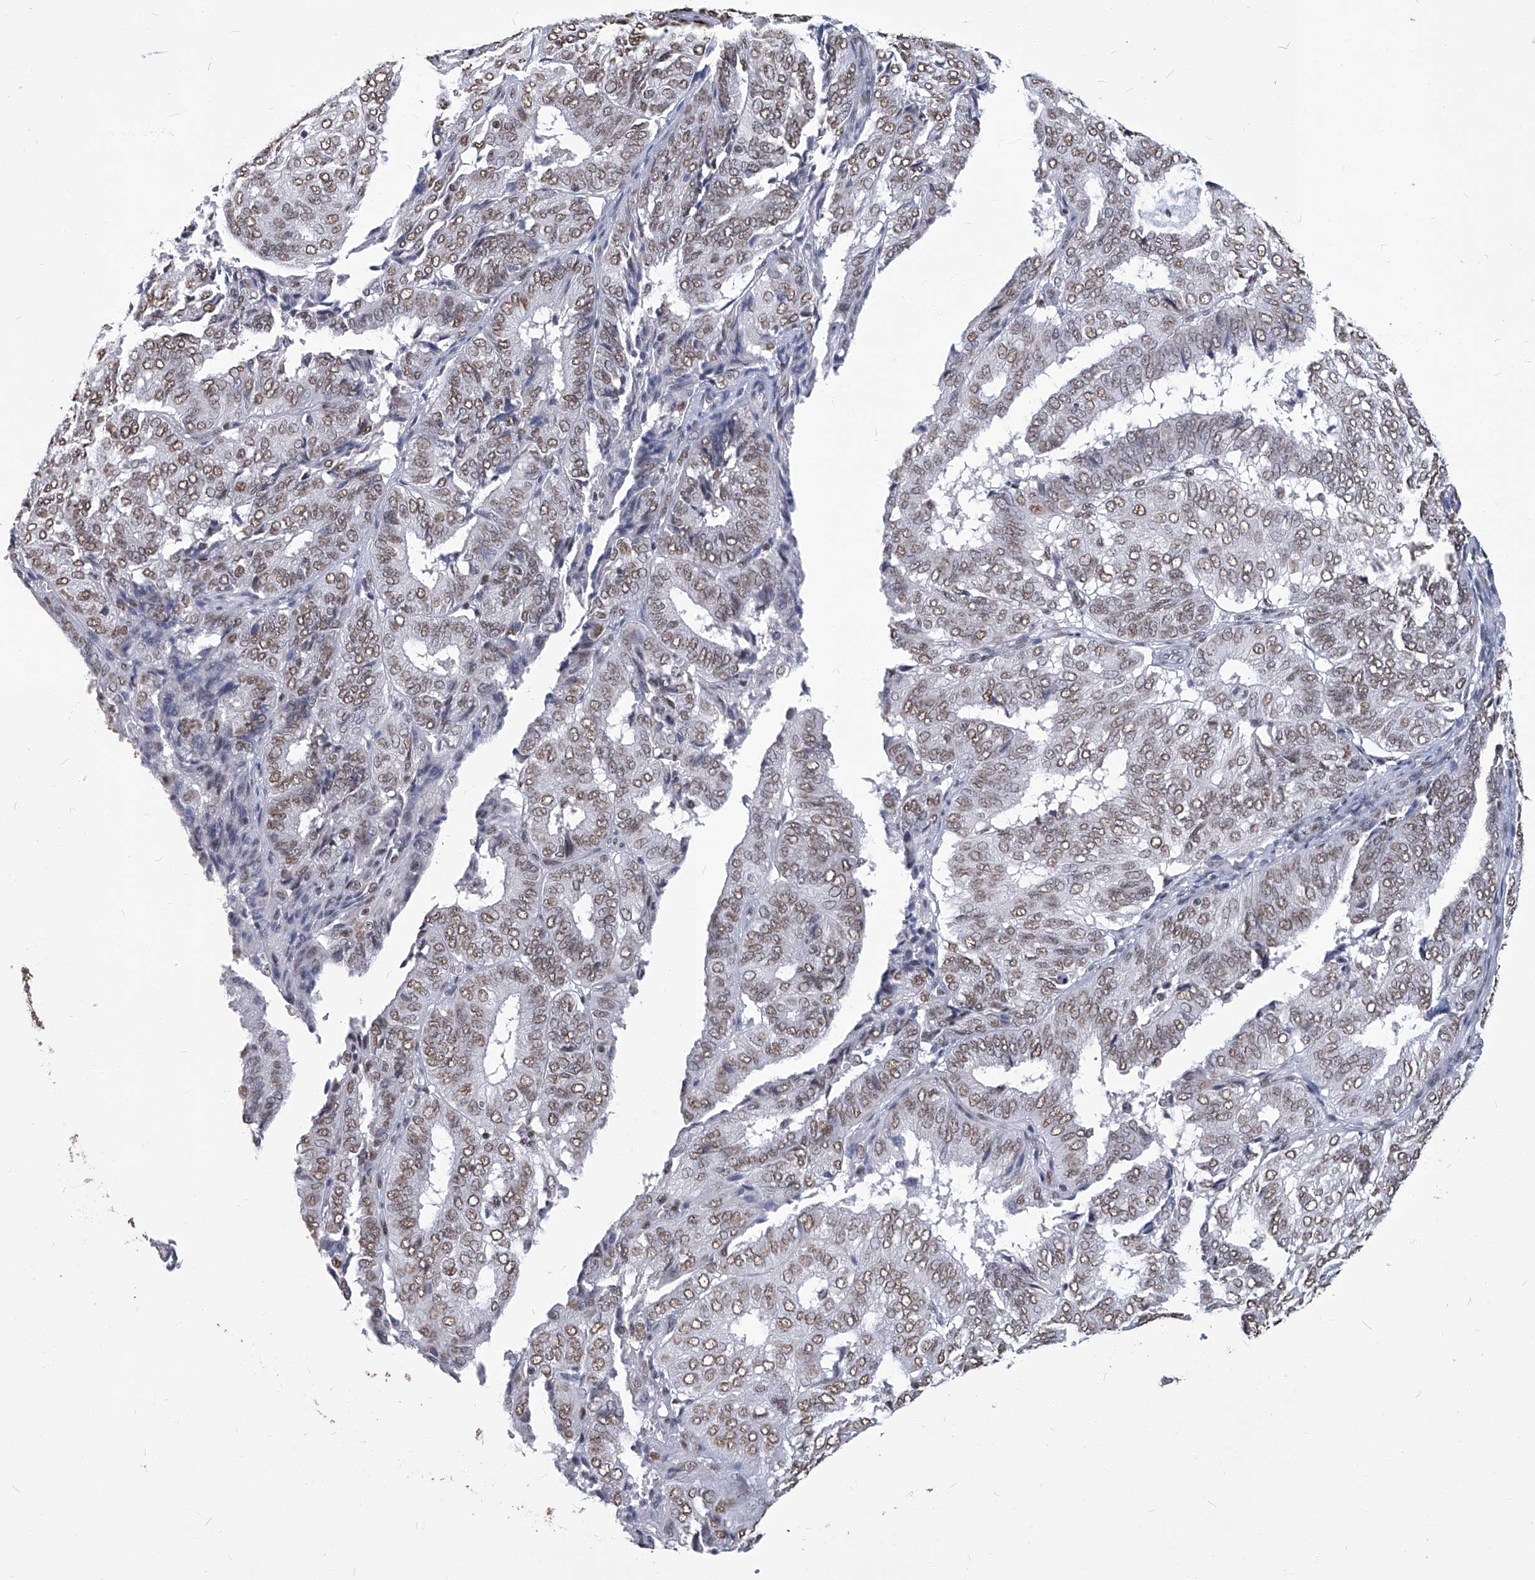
{"staining": {"intensity": "weak", "quantity": ">75%", "location": "nuclear"}, "tissue": "endometrial cancer", "cell_type": "Tumor cells", "image_type": "cancer", "snomed": [{"axis": "morphology", "description": "Adenocarcinoma, NOS"}, {"axis": "topography", "description": "Uterus"}], "caption": "This is an image of IHC staining of endometrial cancer, which shows weak positivity in the nuclear of tumor cells.", "gene": "HBP1", "patient": {"sex": "female", "age": 60}}